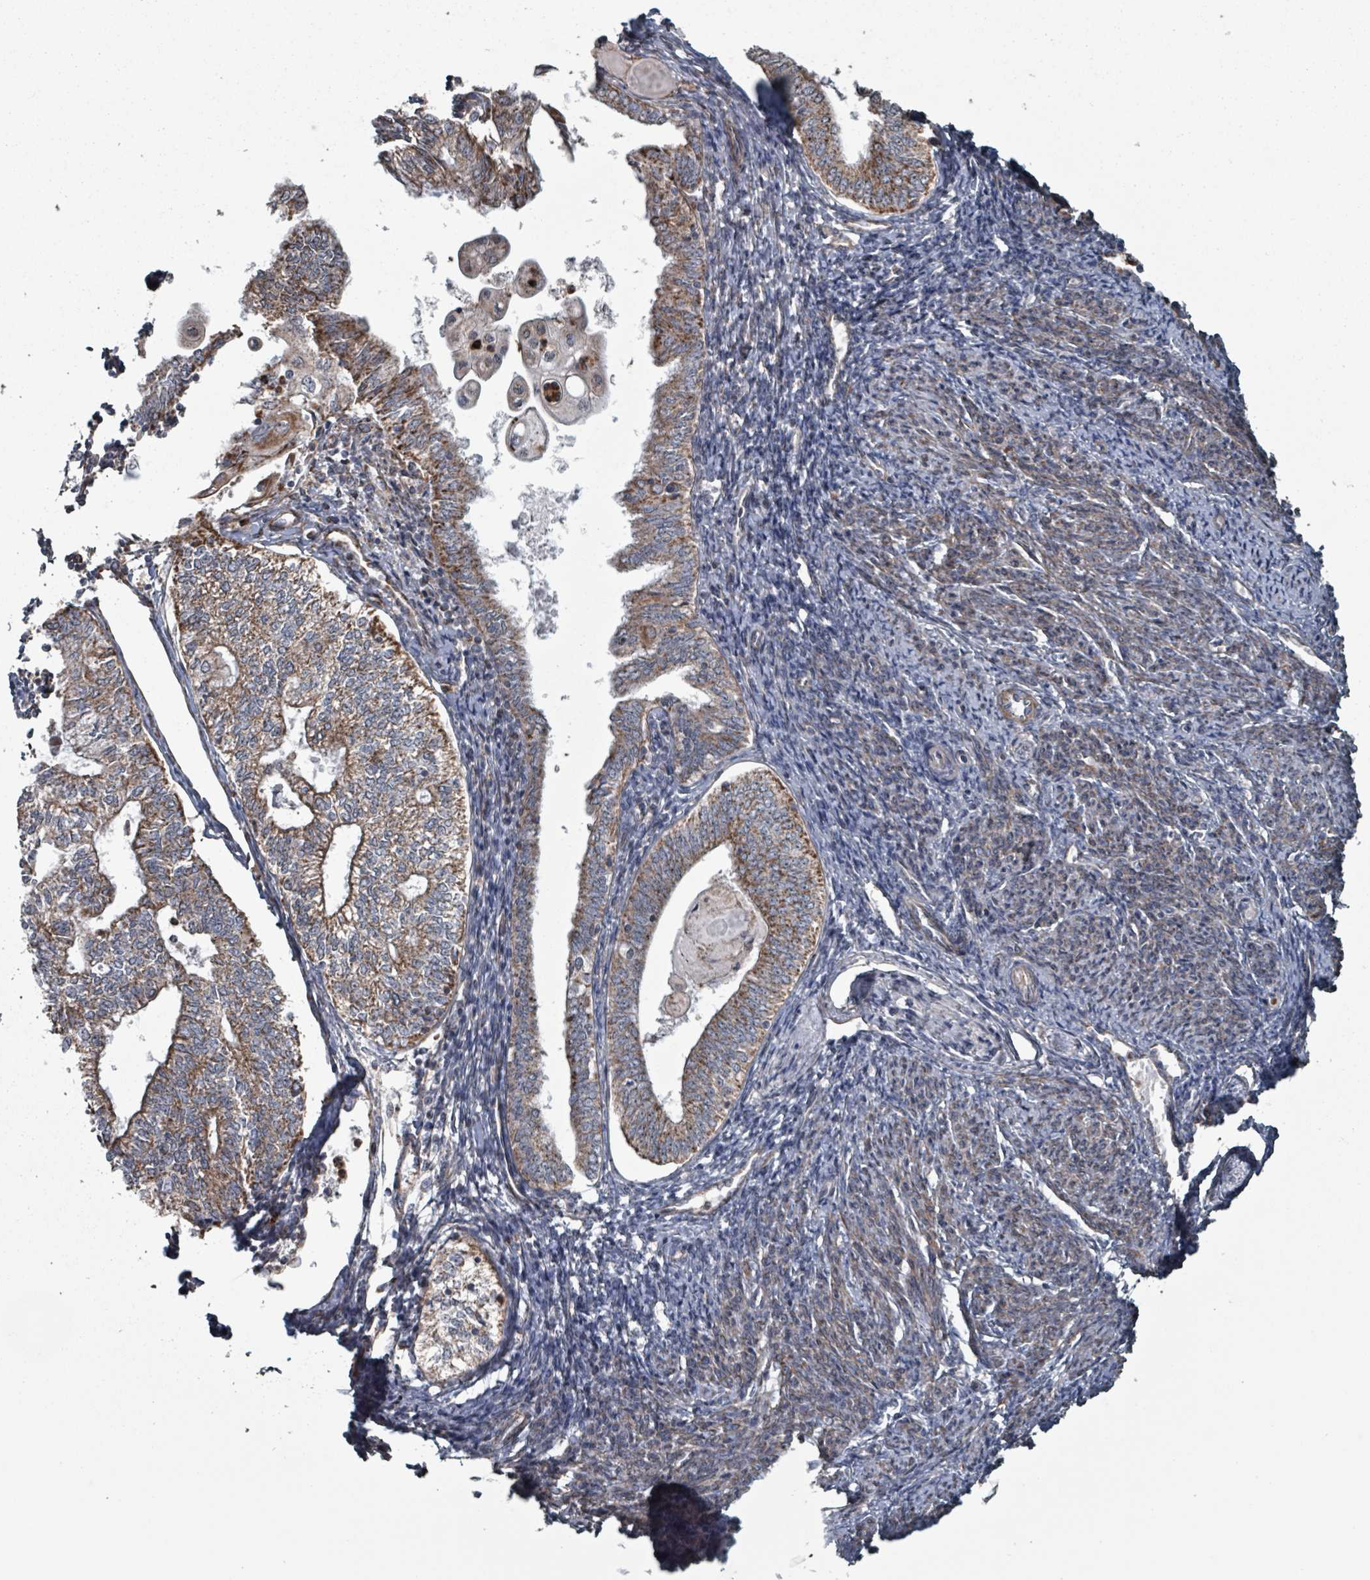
{"staining": {"intensity": "strong", "quantity": "25%-75%", "location": "cytoplasmic/membranous"}, "tissue": "smooth muscle", "cell_type": "Smooth muscle cells", "image_type": "normal", "snomed": [{"axis": "morphology", "description": "Normal tissue, NOS"}, {"axis": "topography", "description": "Smooth muscle"}, {"axis": "topography", "description": "Fallopian tube"}], "caption": "Unremarkable smooth muscle exhibits strong cytoplasmic/membranous positivity in approximately 25%-75% of smooth muscle cells, visualized by immunohistochemistry.", "gene": "MRPL4", "patient": {"sex": "female", "age": 59}}